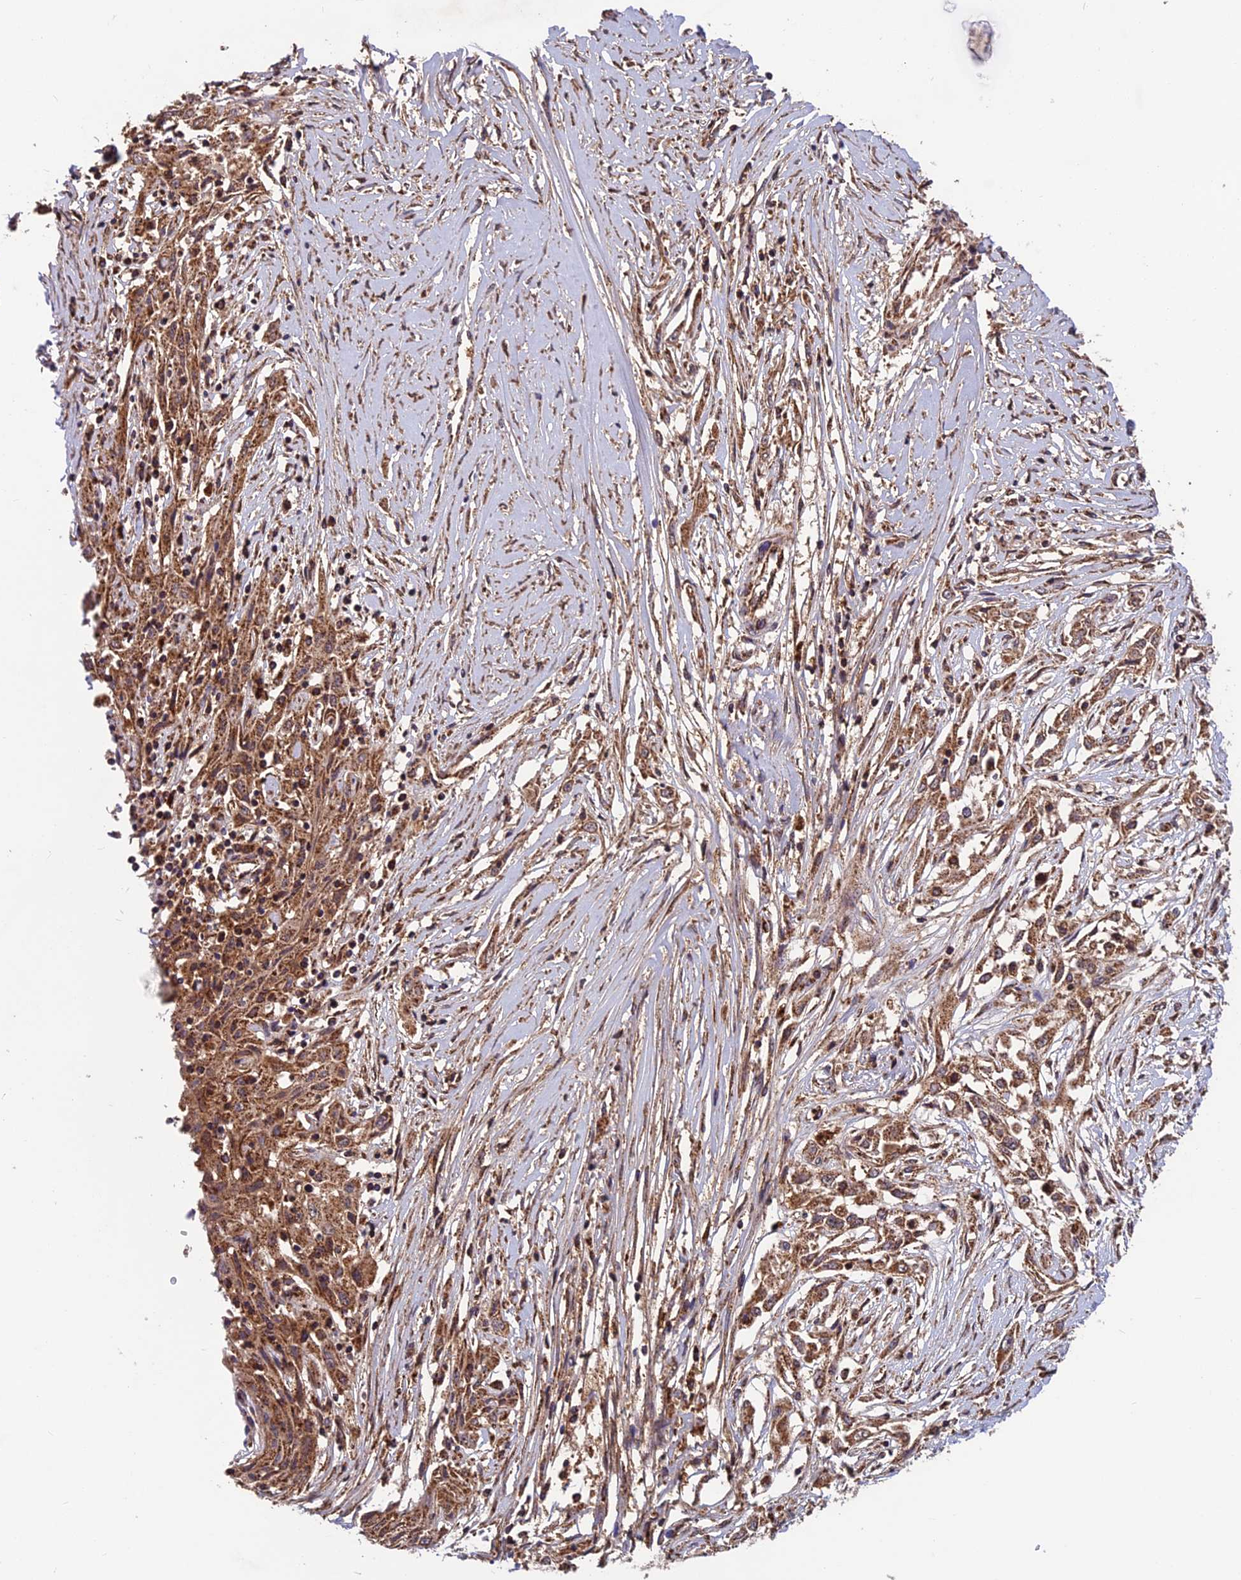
{"staining": {"intensity": "moderate", "quantity": ">75%", "location": "cytoplasmic/membranous"}, "tissue": "skin cancer", "cell_type": "Tumor cells", "image_type": "cancer", "snomed": [{"axis": "morphology", "description": "Squamous cell carcinoma, NOS"}, {"axis": "morphology", "description": "Squamous cell carcinoma, metastatic, NOS"}, {"axis": "topography", "description": "Skin"}, {"axis": "topography", "description": "Lymph node"}], "caption": "Moderate cytoplasmic/membranous protein expression is present in about >75% of tumor cells in skin cancer (metastatic squamous cell carcinoma).", "gene": "CCDC15", "patient": {"sex": "male", "age": 75}}